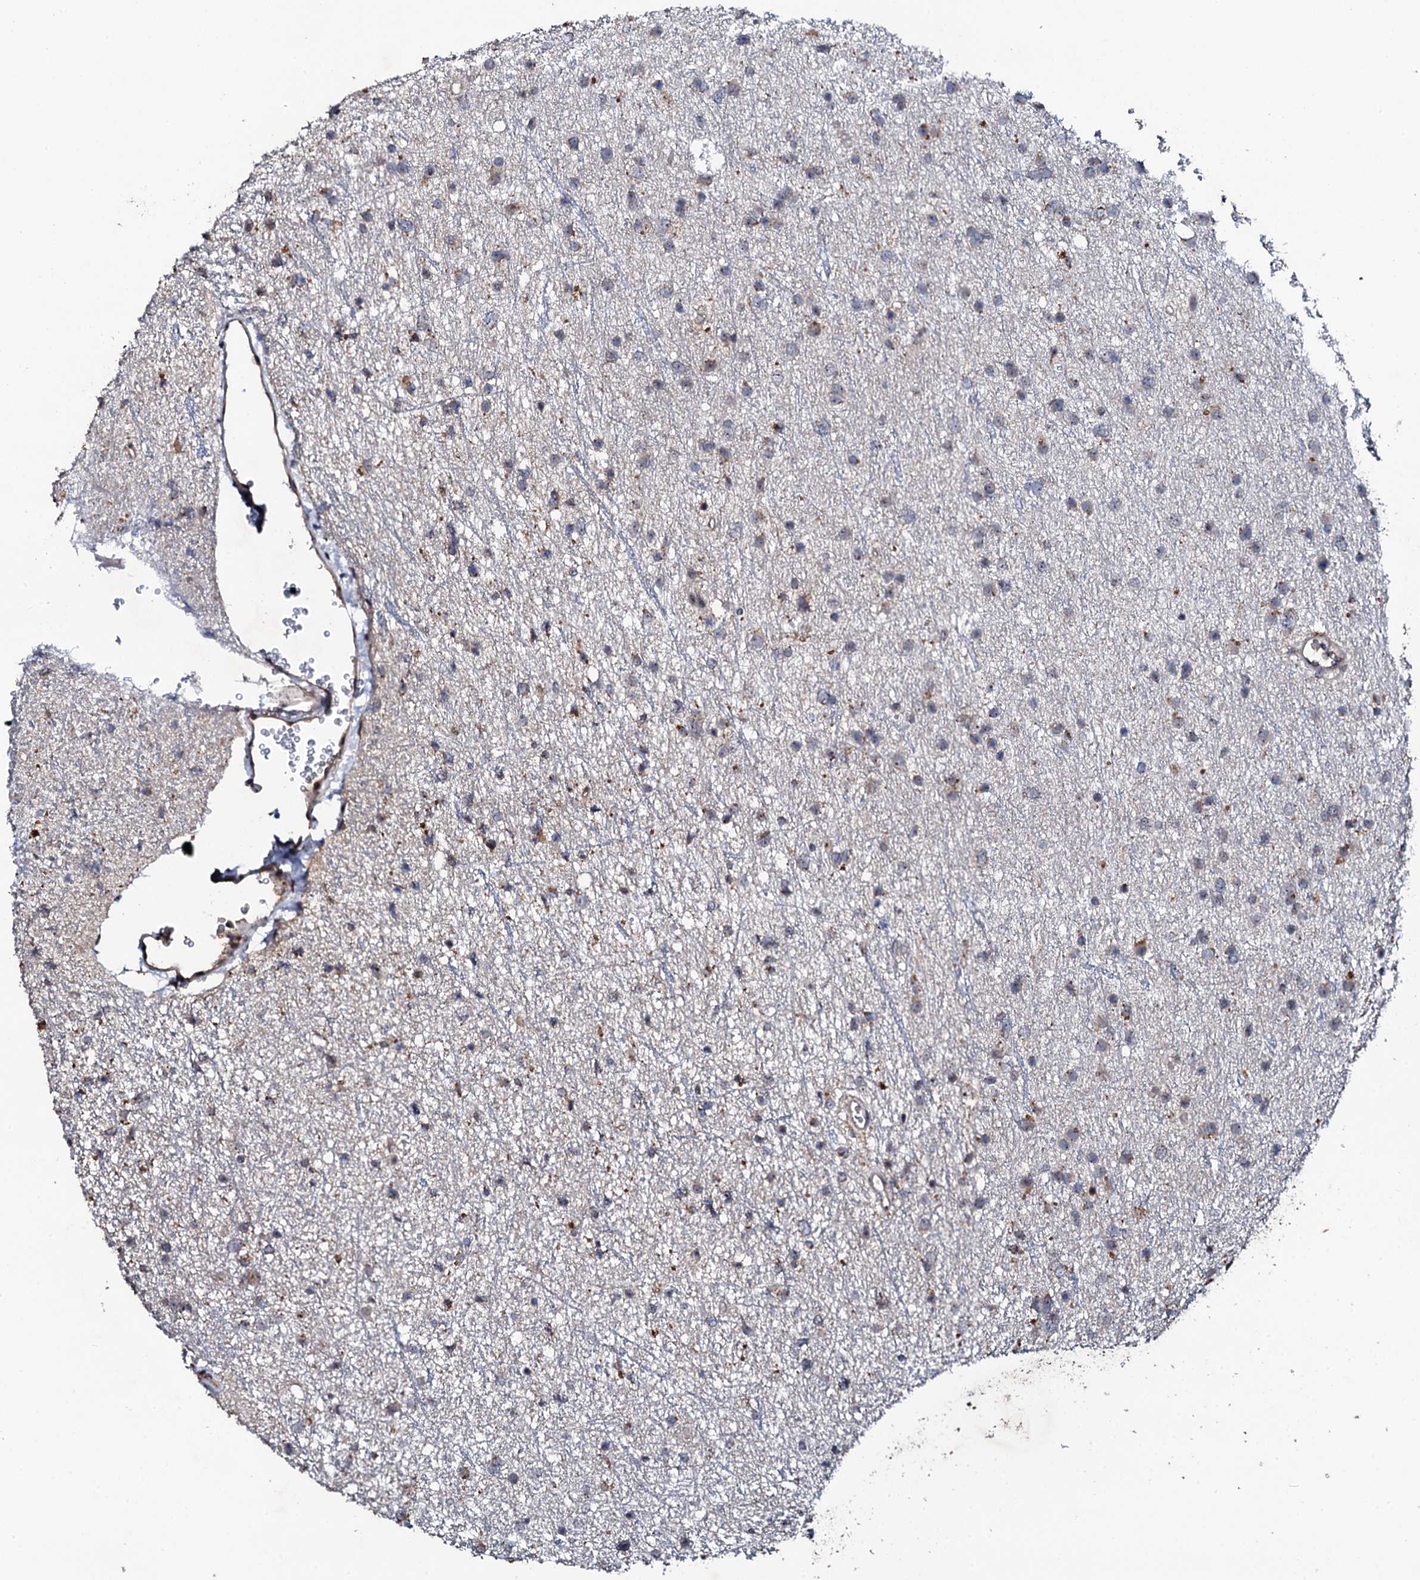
{"staining": {"intensity": "negative", "quantity": "none", "location": "none"}, "tissue": "glioma", "cell_type": "Tumor cells", "image_type": "cancer", "snomed": [{"axis": "morphology", "description": "Glioma, malignant, Low grade"}, {"axis": "topography", "description": "Cerebral cortex"}], "caption": "Immunohistochemical staining of human malignant glioma (low-grade) shows no significant positivity in tumor cells.", "gene": "FAM111A", "patient": {"sex": "female", "age": 39}}